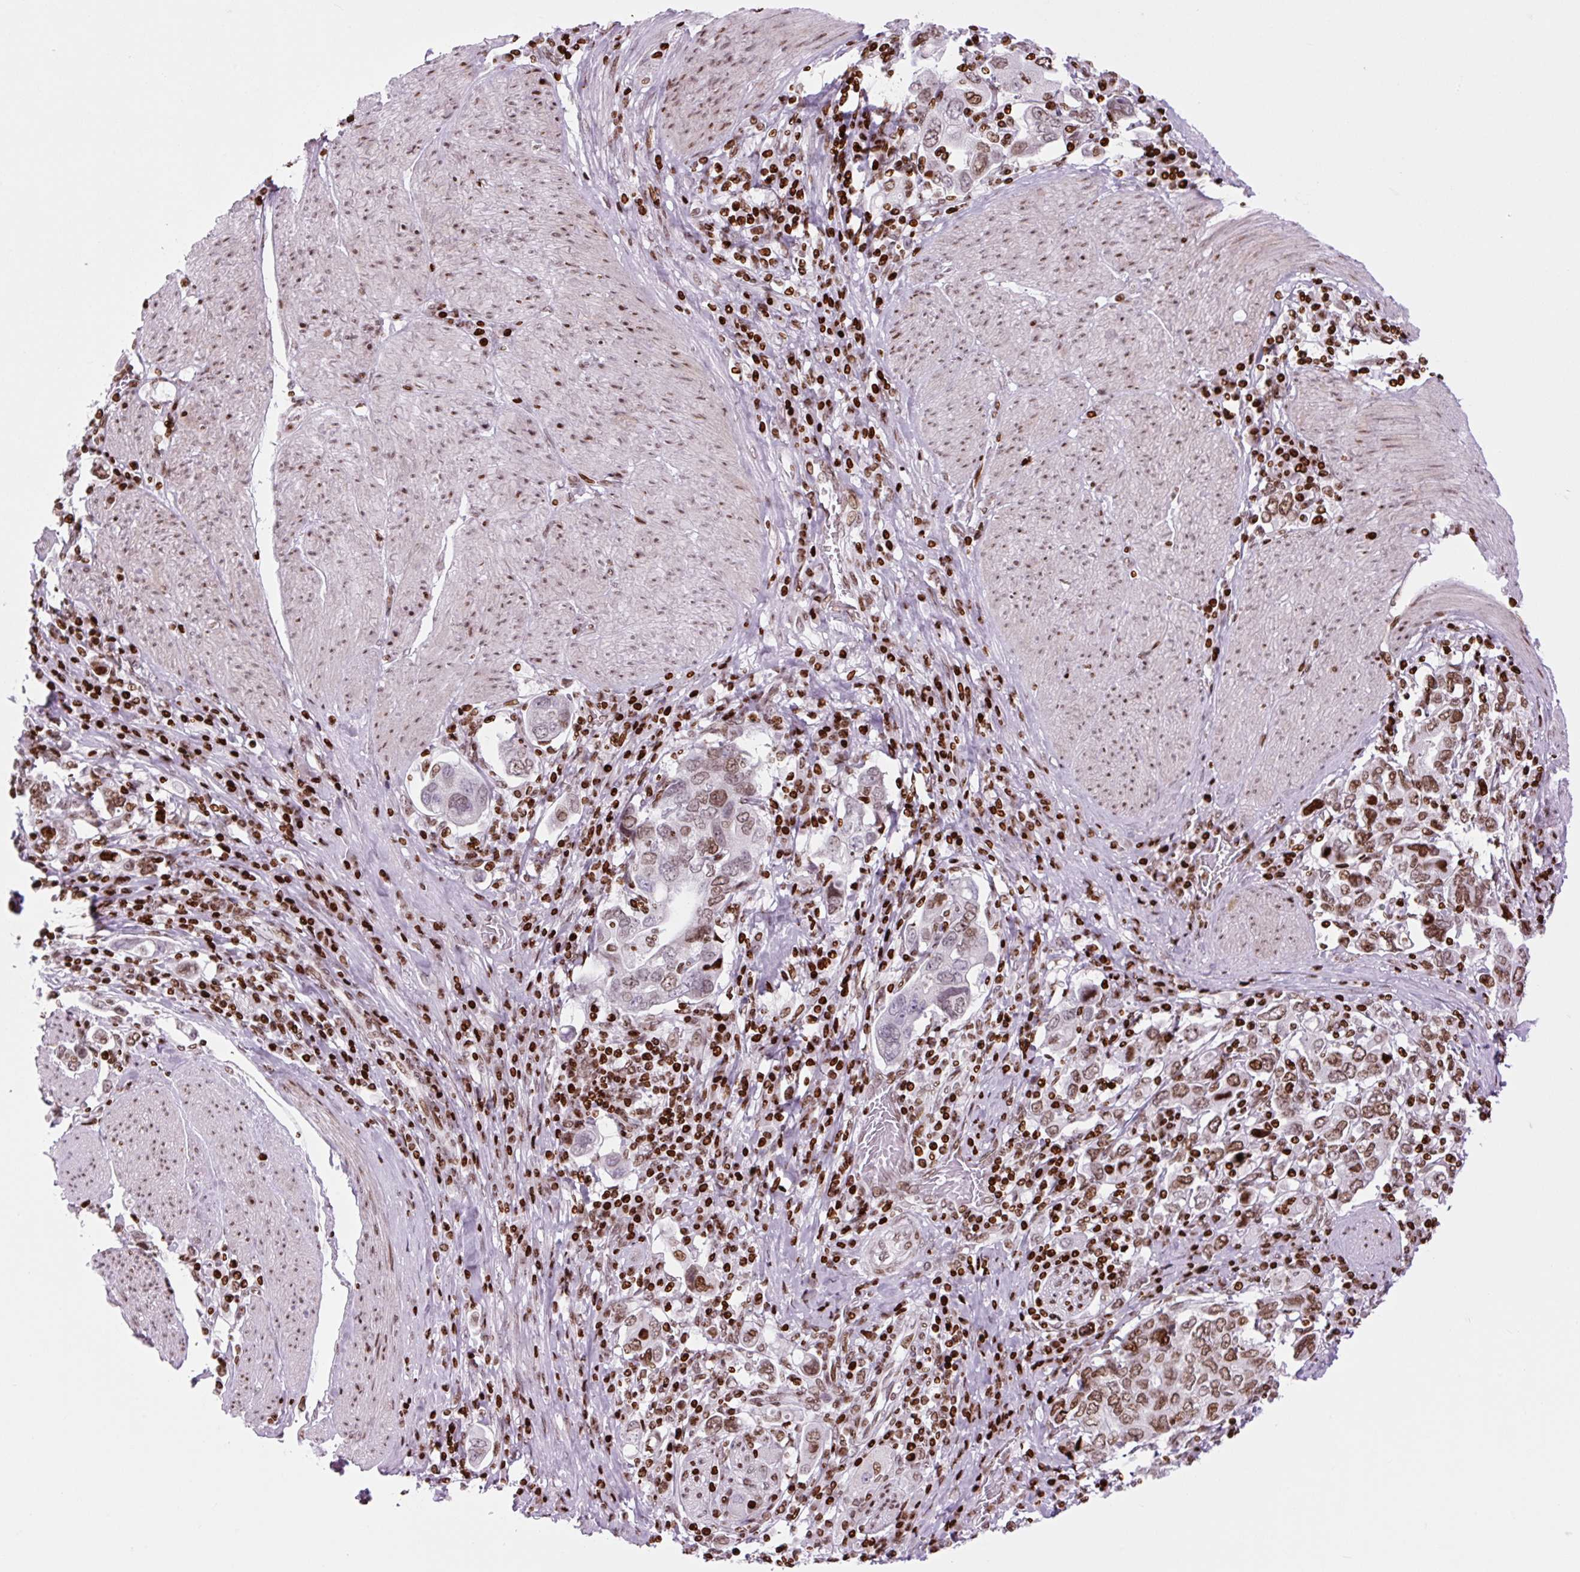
{"staining": {"intensity": "moderate", "quantity": ">75%", "location": "nuclear"}, "tissue": "stomach cancer", "cell_type": "Tumor cells", "image_type": "cancer", "snomed": [{"axis": "morphology", "description": "Adenocarcinoma, NOS"}, {"axis": "topography", "description": "Stomach, upper"}, {"axis": "topography", "description": "Stomach"}], "caption": "IHC micrograph of human stomach cancer stained for a protein (brown), which reveals medium levels of moderate nuclear positivity in approximately >75% of tumor cells.", "gene": "H1-3", "patient": {"sex": "male", "age": 62}}